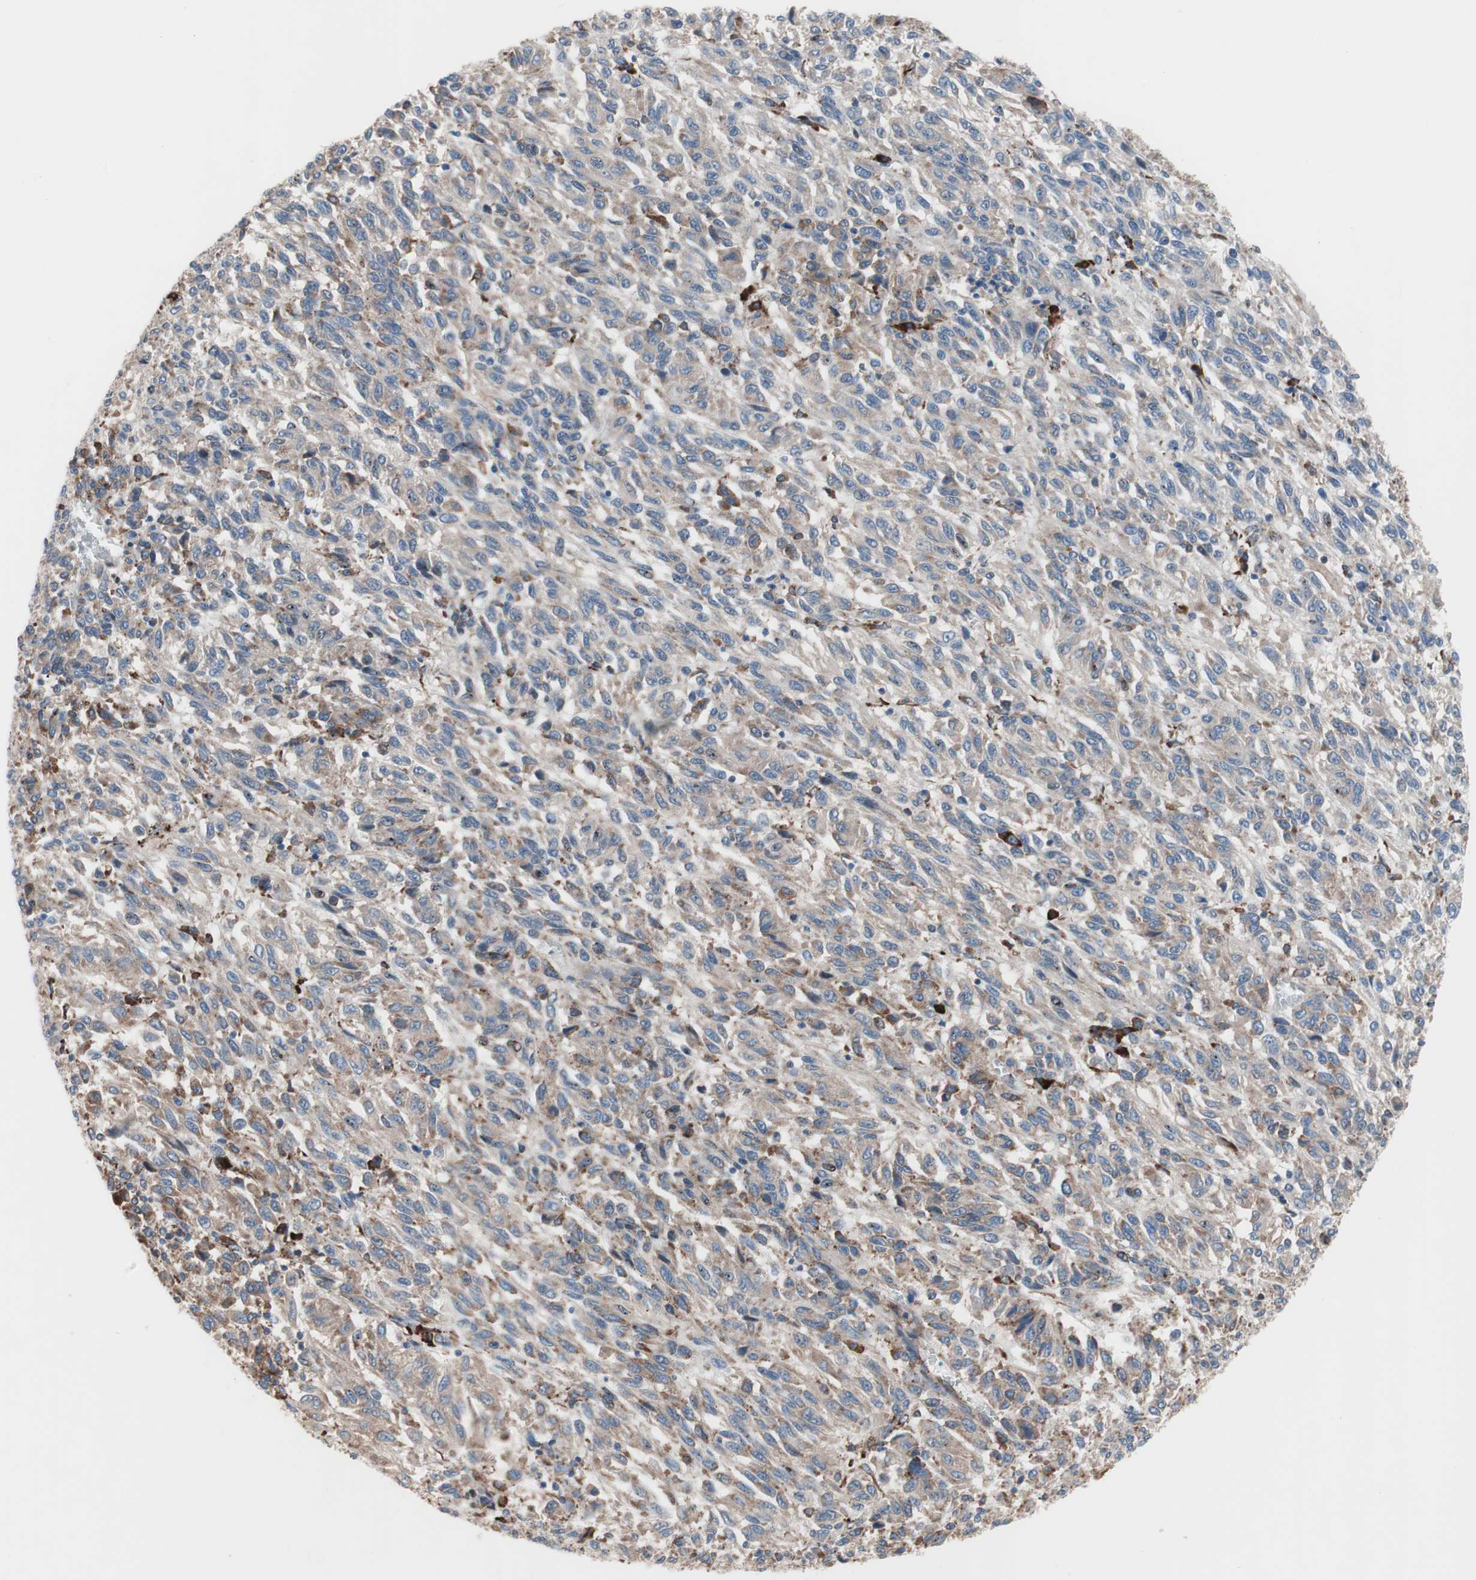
{"staining": {"intensity": "weak", "quantity": ">75%", "location": "cytoplasmic/membranous"}, "tissue": "melanoma", "cell_type": "Tumor cells", "image_type": "cancer", "snomed": [{"axis": "morphology", "description": "Malignant melanoma, Metastatic site"}, {"axis": "topography", "description": "Lung"}], "caption": "This histopathology image exhibits immunohistochemistry staining of malignant melanoma (metastatic site), with low weak cytoplasmic/membranous staining in about >75% of tumor cells.", "gene": "SLC27A4", "patient": {"sex": "male", "age": 64}}